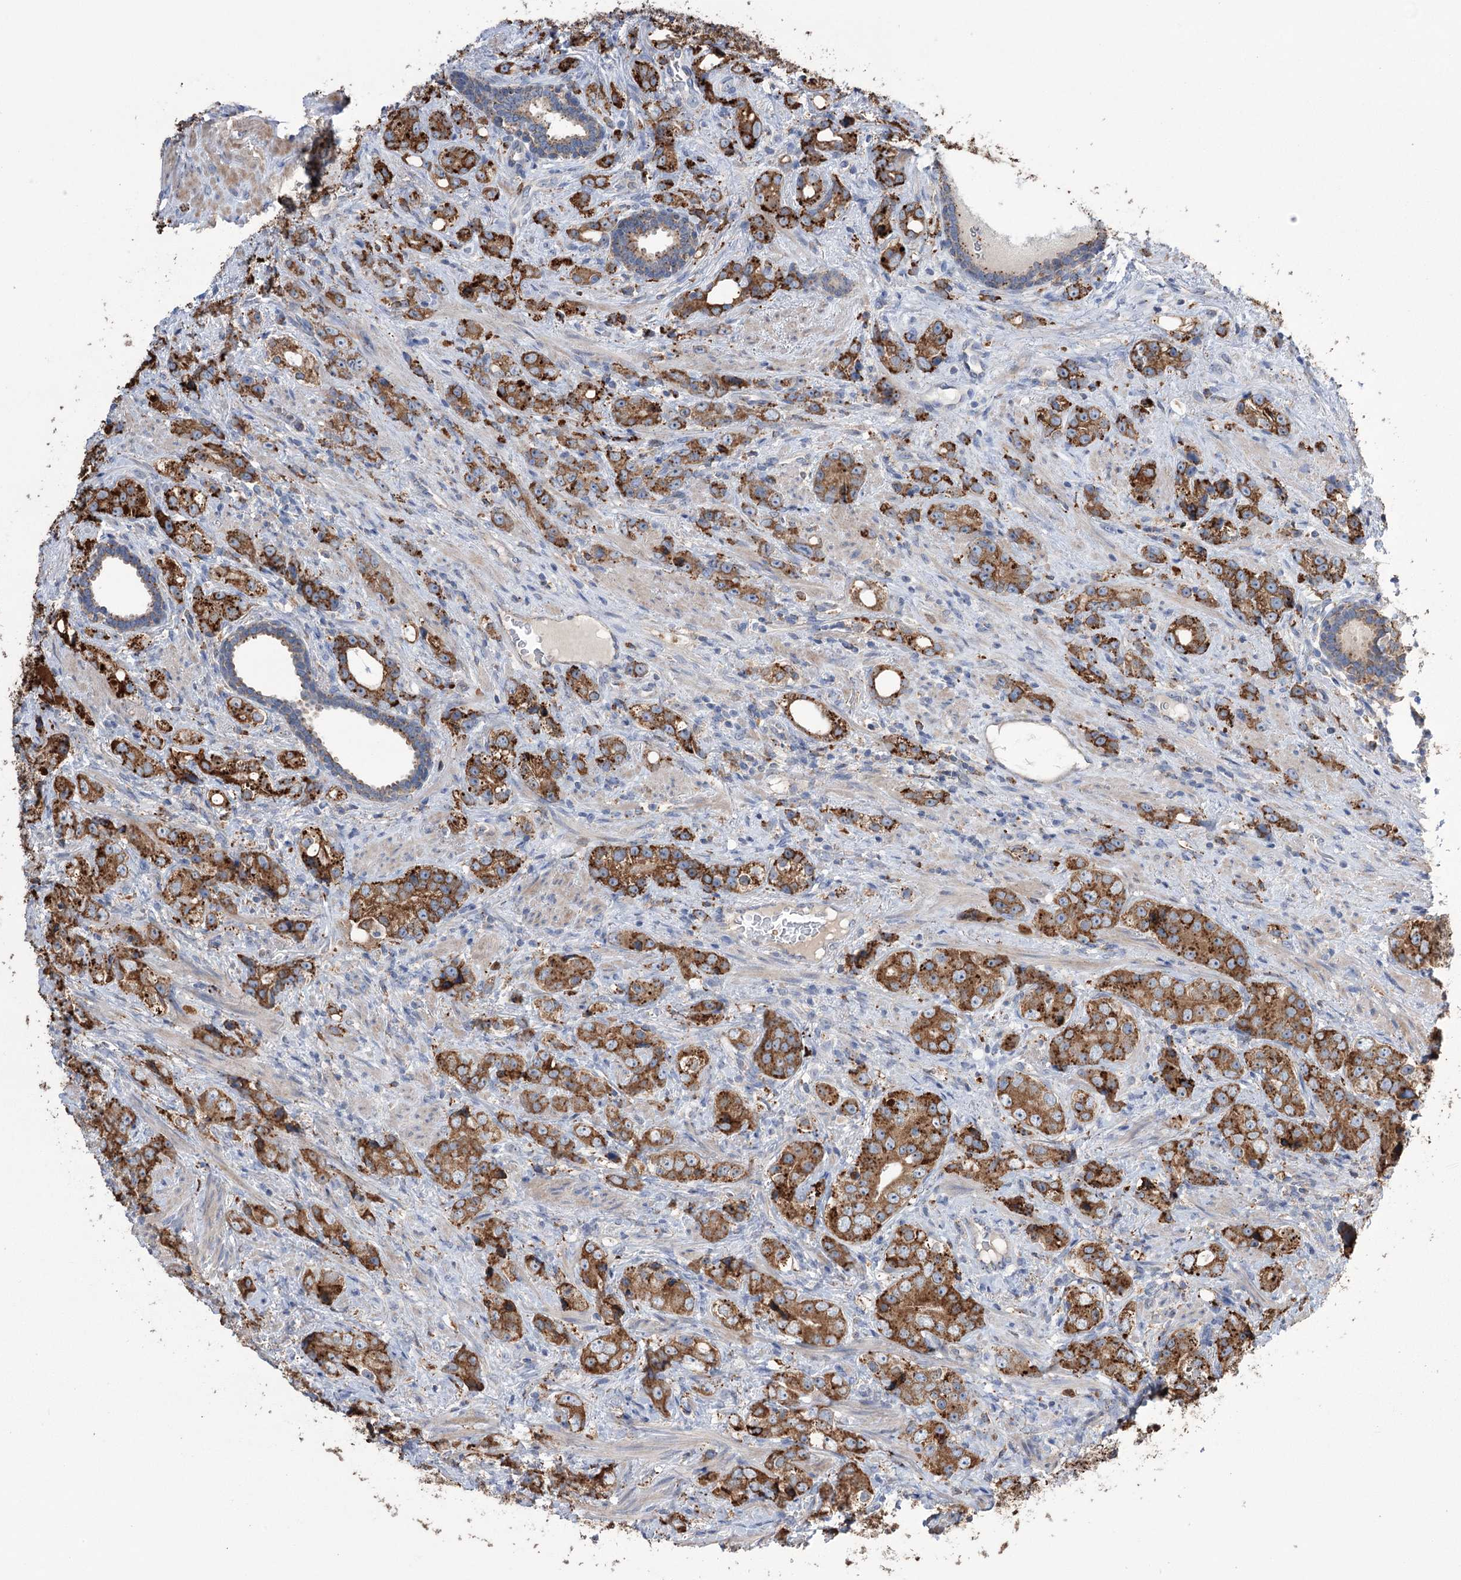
{"staining": {"intensity": "strong", "quantity": ">75%", "location": "cytoplasmic/membranous"}, "tissue": "prostate cancer", "cell_type": "Tumor cells", "image_type": "cancer", "snomed": [{"axis": "morphology", "description": "Adenocarcinoma, High grade"}, {"axis": "topography", "description": "Prostate"}], "caption": "Brown immunohistochemical staining in prostate high-grade adenocarcinoma demonstrates strong cytoplasmic/membranous staining in about >75% of tumor cells.", "gene": "TRIM71", "patient": {"sex": "male", "age": 63}}